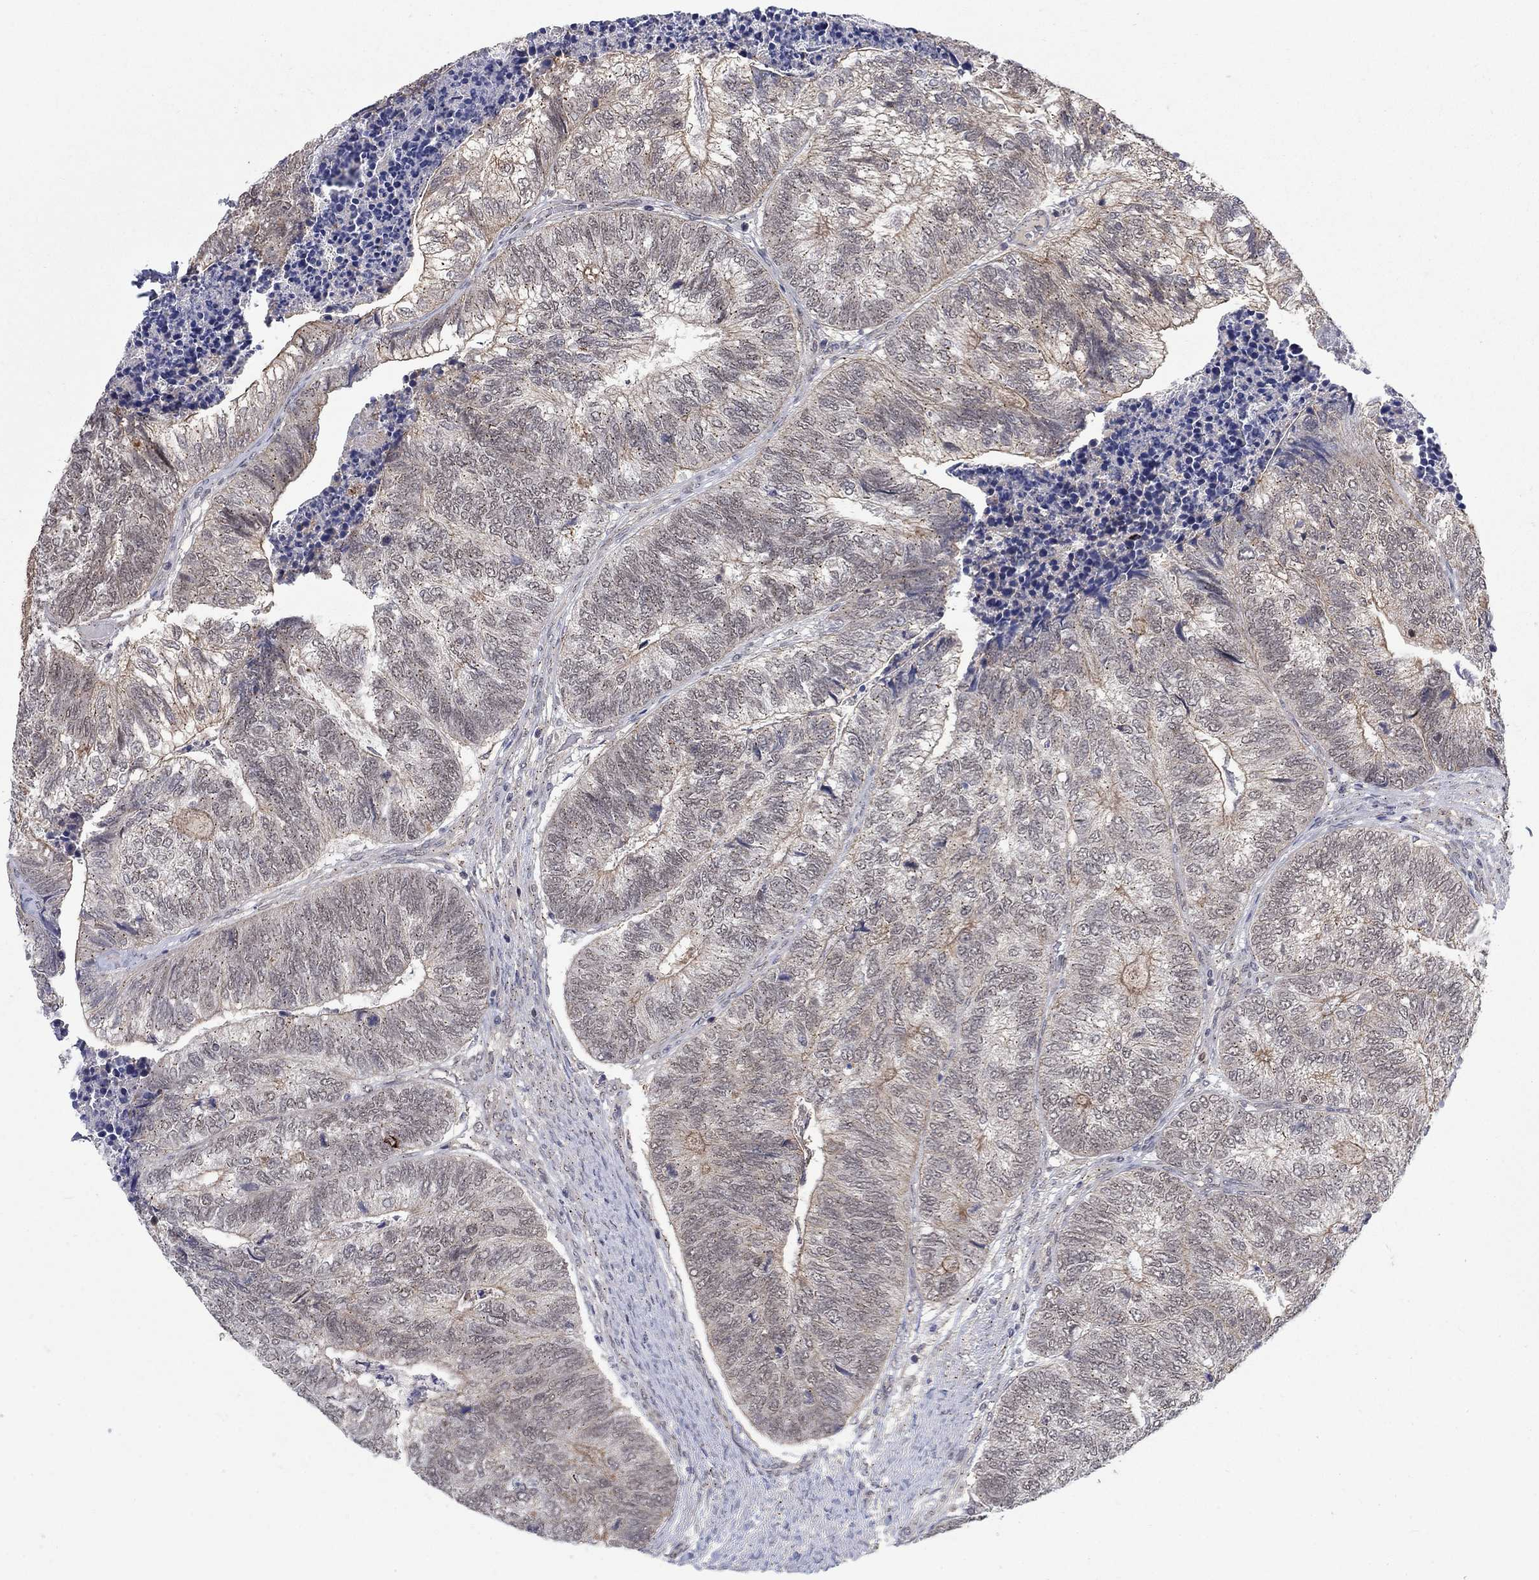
{"staining": {"intensity": "moderate", "quantity": "<25%", "location": "cytoplasmic/membranous"}, "tissue": "colorectal cancer", "cell_type": "Tumor cells", "image_type": "cancer", "snomed": [{"axis": "morphology", "description": "Adenocarcinoma, NOS"}, {"axis": "topography", "description": "Colon"}], "caption": "Human colorectal cancer (adenocarcinoma) stained for a protein (brown) displays moderate cytoplasmic/membranous positive expression in about <25% of tumor cells.", "gene": "SH3RF1", "patient": {"sex": "female", "age": 67}}